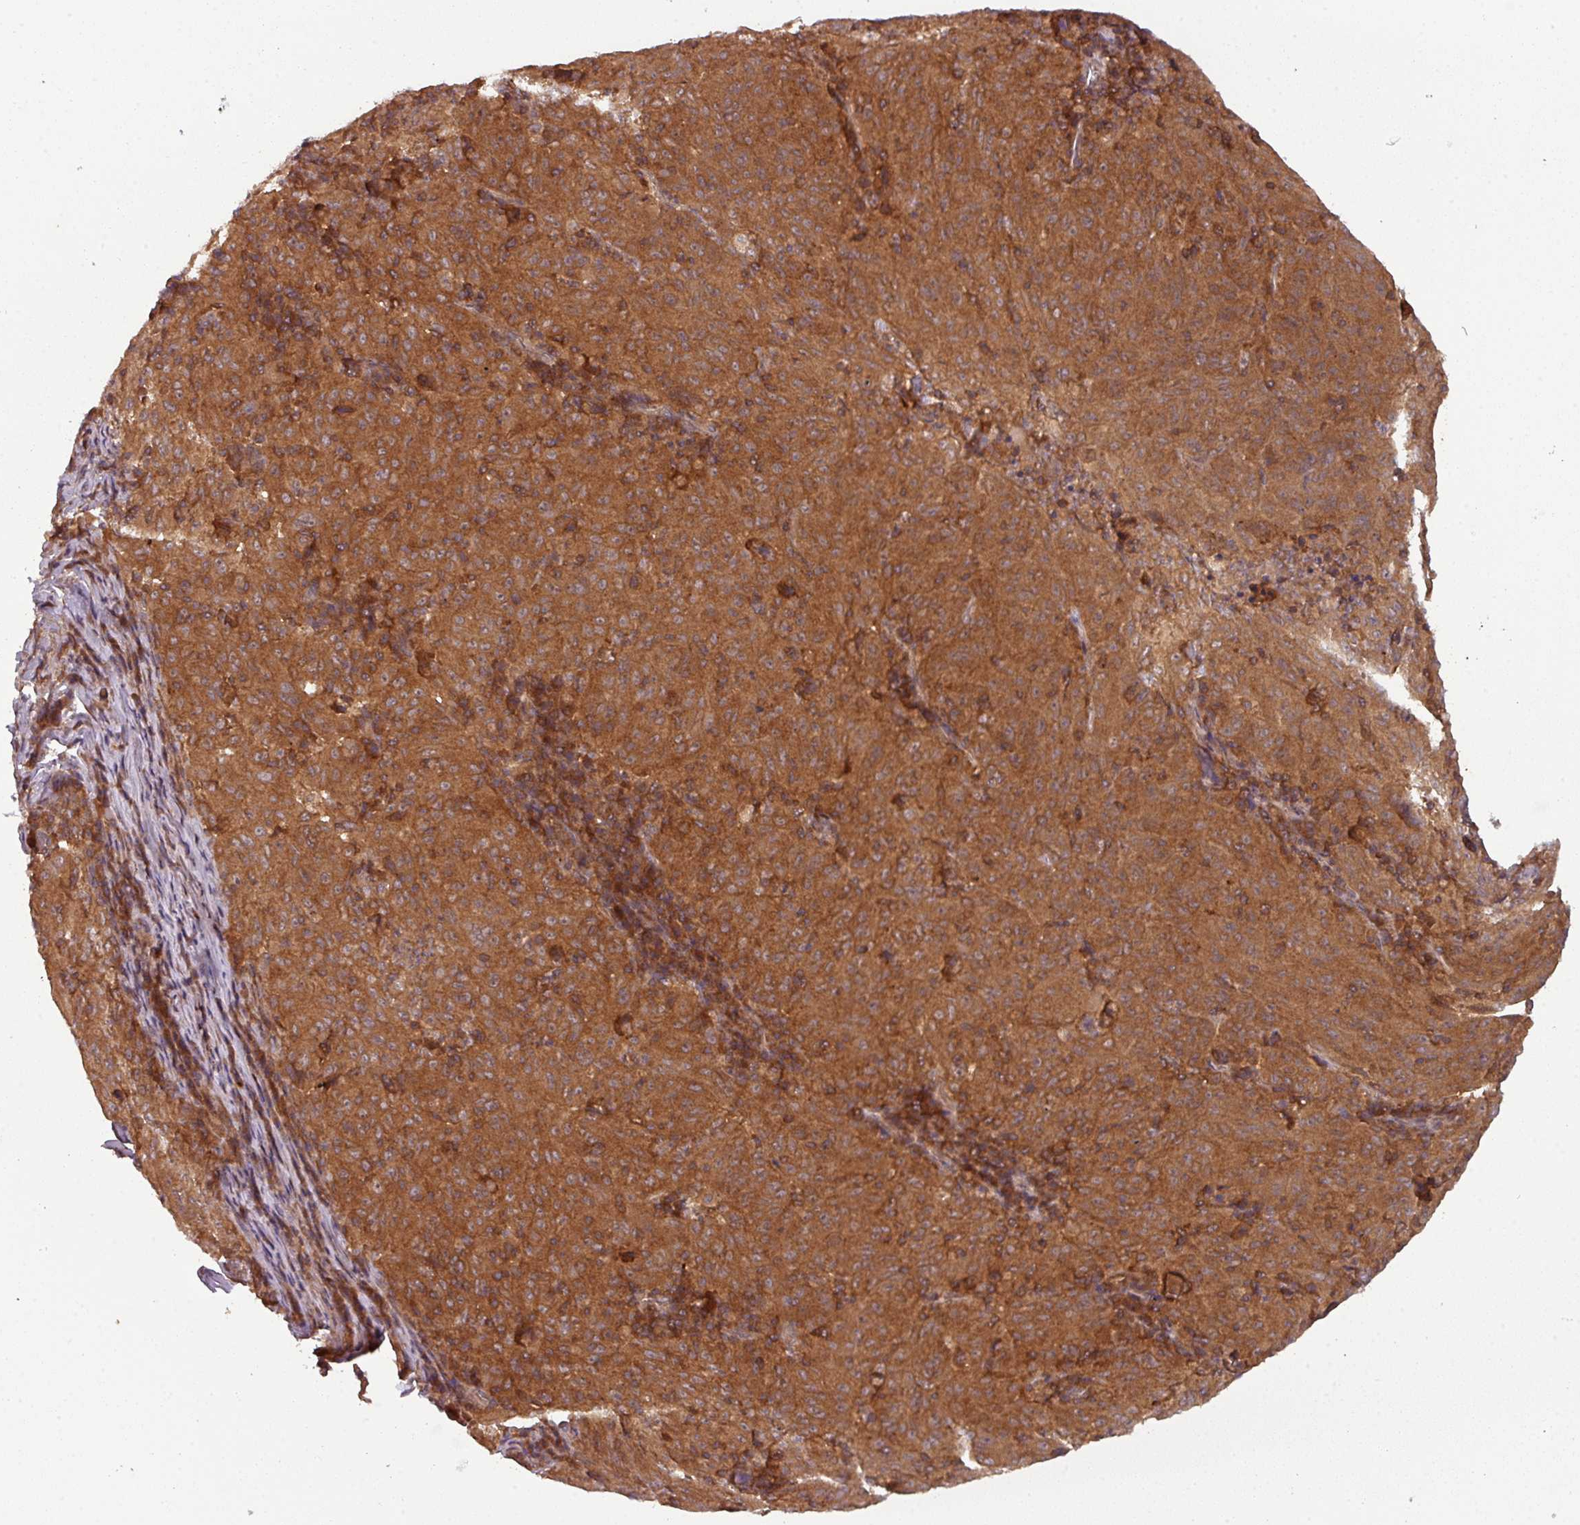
{"staining": {"intensity": "strong", "quantity": ">75%", "location": "cytoplasmic/membranous"}, "tissue": "pancreatic cancer", "cell_type": "Tumor cells", "image_type": "cancer", "snomed": [{"axis": "morphology", "description": "Adenocarcinoma, NOS"}, {"axis": "topography", "description": "Pancreas"}], "caption": "Protein staining displays strong cytoplasmic/membranous expression in about >75% of tumor cells in adenocarcinoma (pancreatic). The staining was performed using DAB (3,3'-diaminobenzidine) to visualize the protein expression in brown, while the nuclei were stained in blue with hematoxylin (Magnification: 20x).", "gene": "GSKIP", "patient": {"sex": "male", "age": 63}}